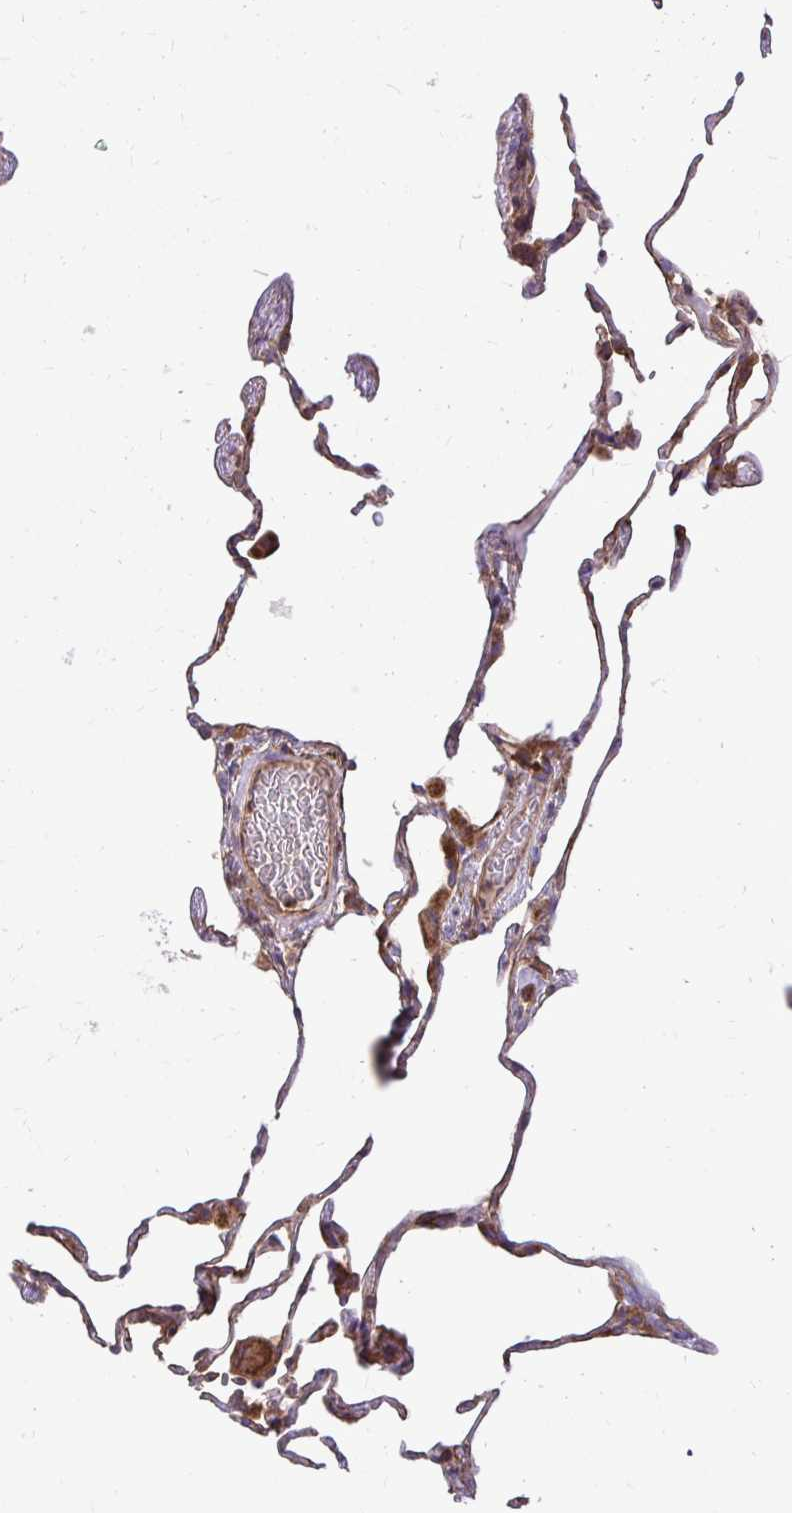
{"staining": {"intensity": "moderate", "quantity": "25%-75%", "location": "cytoplasmic/membranous"}, "tissue": "lung", "cell_type": "Alveolar cells", "image_type": "normal", "snomed": [{"axis": "morphology", "description": "Normal tissue, NOS"}, {"axis": "topography", "description": "Lung"}], "caption": "This image exhibits immunohistochemistry (IHC) staining of benign lung, with medium moderate cytoplasmic/membranous positivity in about 25%-75% of alveolar cells.", "gene": "FMR1", "patient": {"sex": "female", "age": 57}}